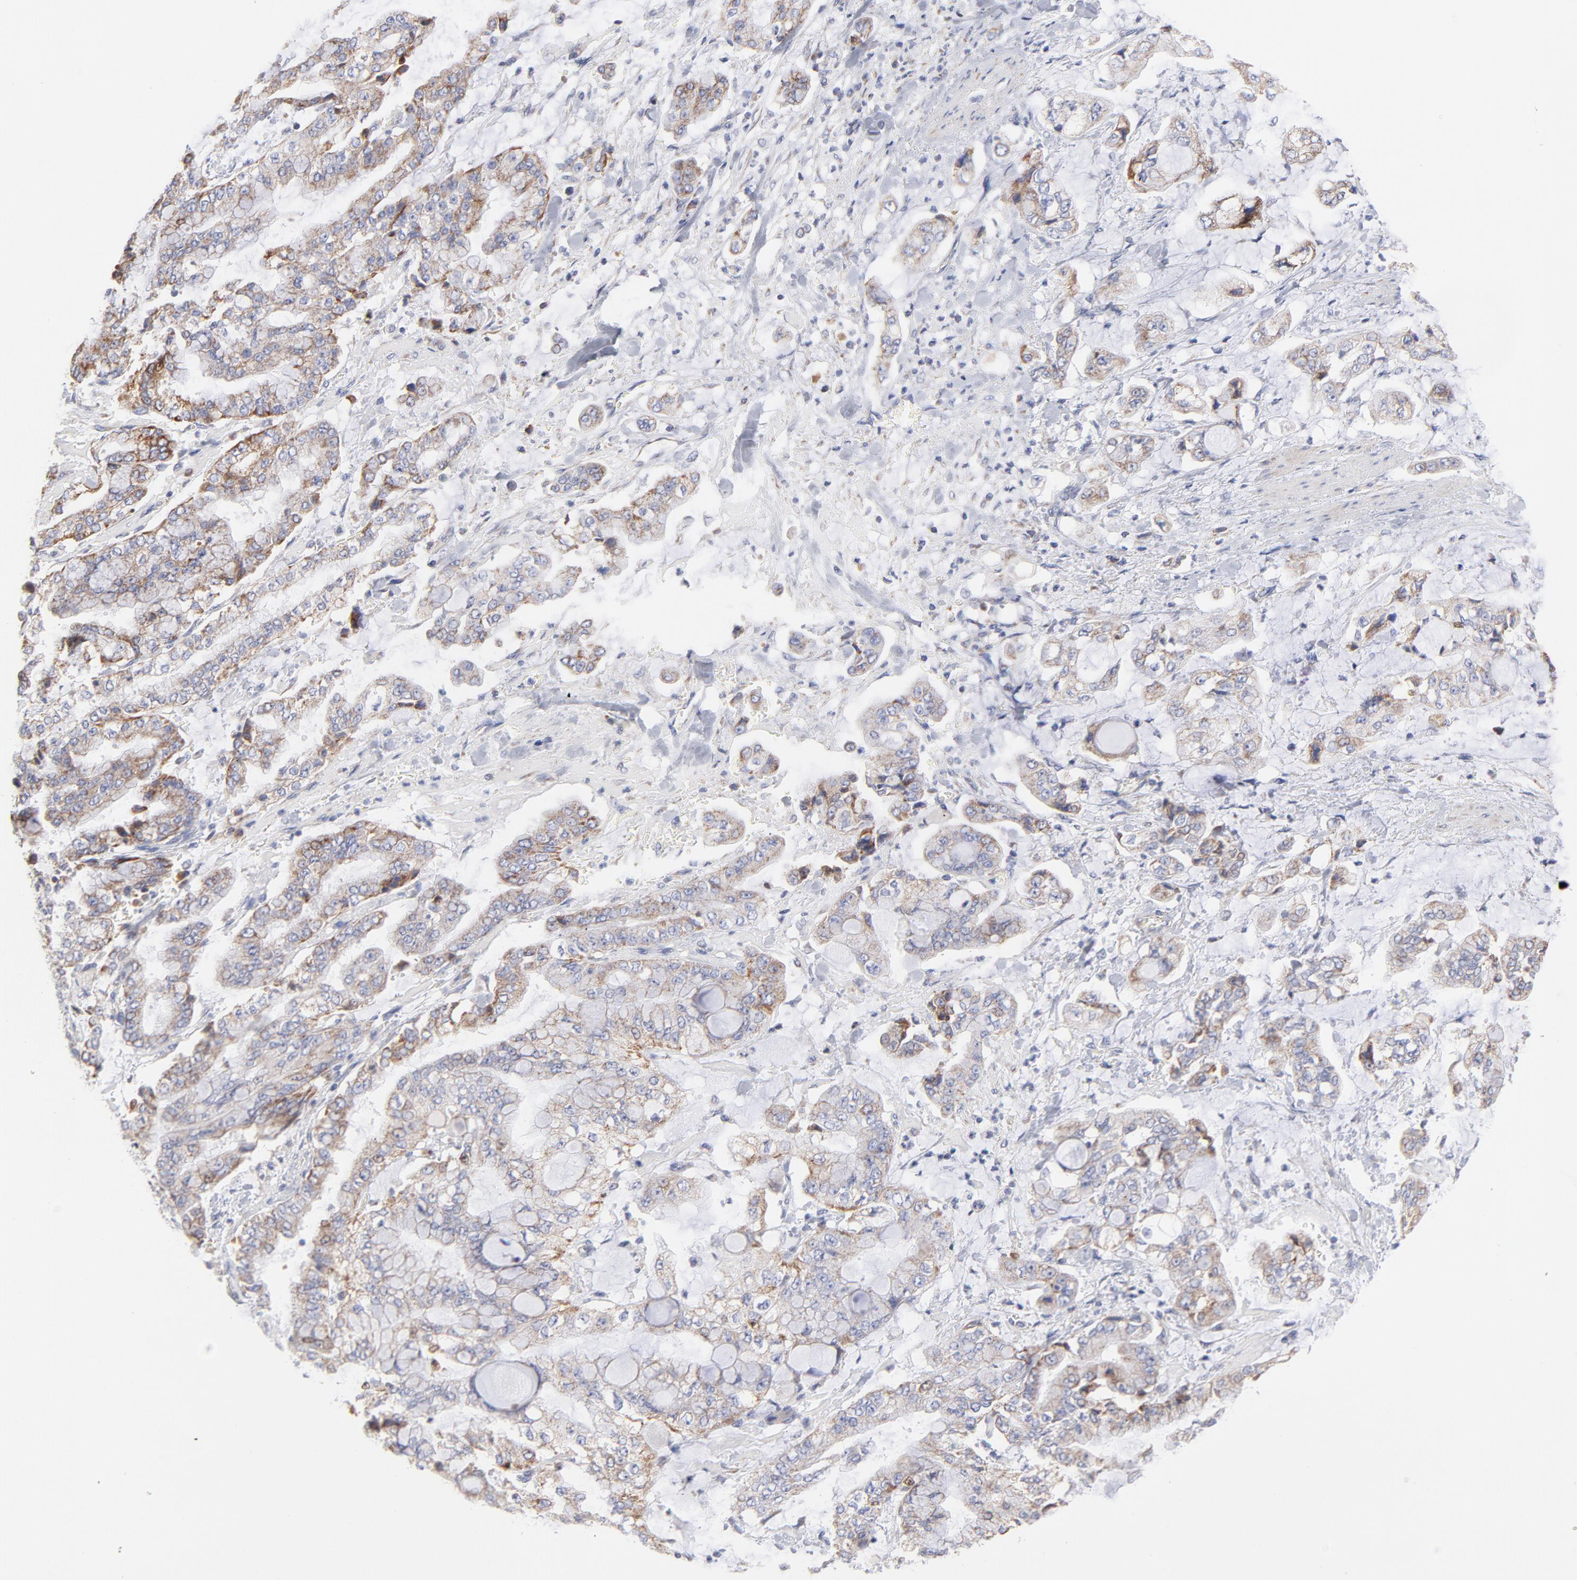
{"staining": {"intensity": "weak", "quantity": "25%-75%", "location": "cytoplasmic/membranous"}, "tissue": "stomach cancer", "cell_type": "Tumor cells", "image_type": "cancer", "snomed": [{"axis": "morphology", "description": "Normal tissue, NOS"}, {"axis": "morphology", "description": "Adenocarcinoma, NOS"}, {"axis": "topography", "description": "Stomach, upper"}, {"axis": "topography", "description": "Stomach"}], "caption": "This histopathology image reveals immunohistochemistry (IHC) staining of stomach adenocarcinoma, with low weak cytoplasmic/membranous positivity in approximately 25%-75% of tumor cells.", "gene": "TIMM8A", "patient": {"sex": "male", "age": 76}}